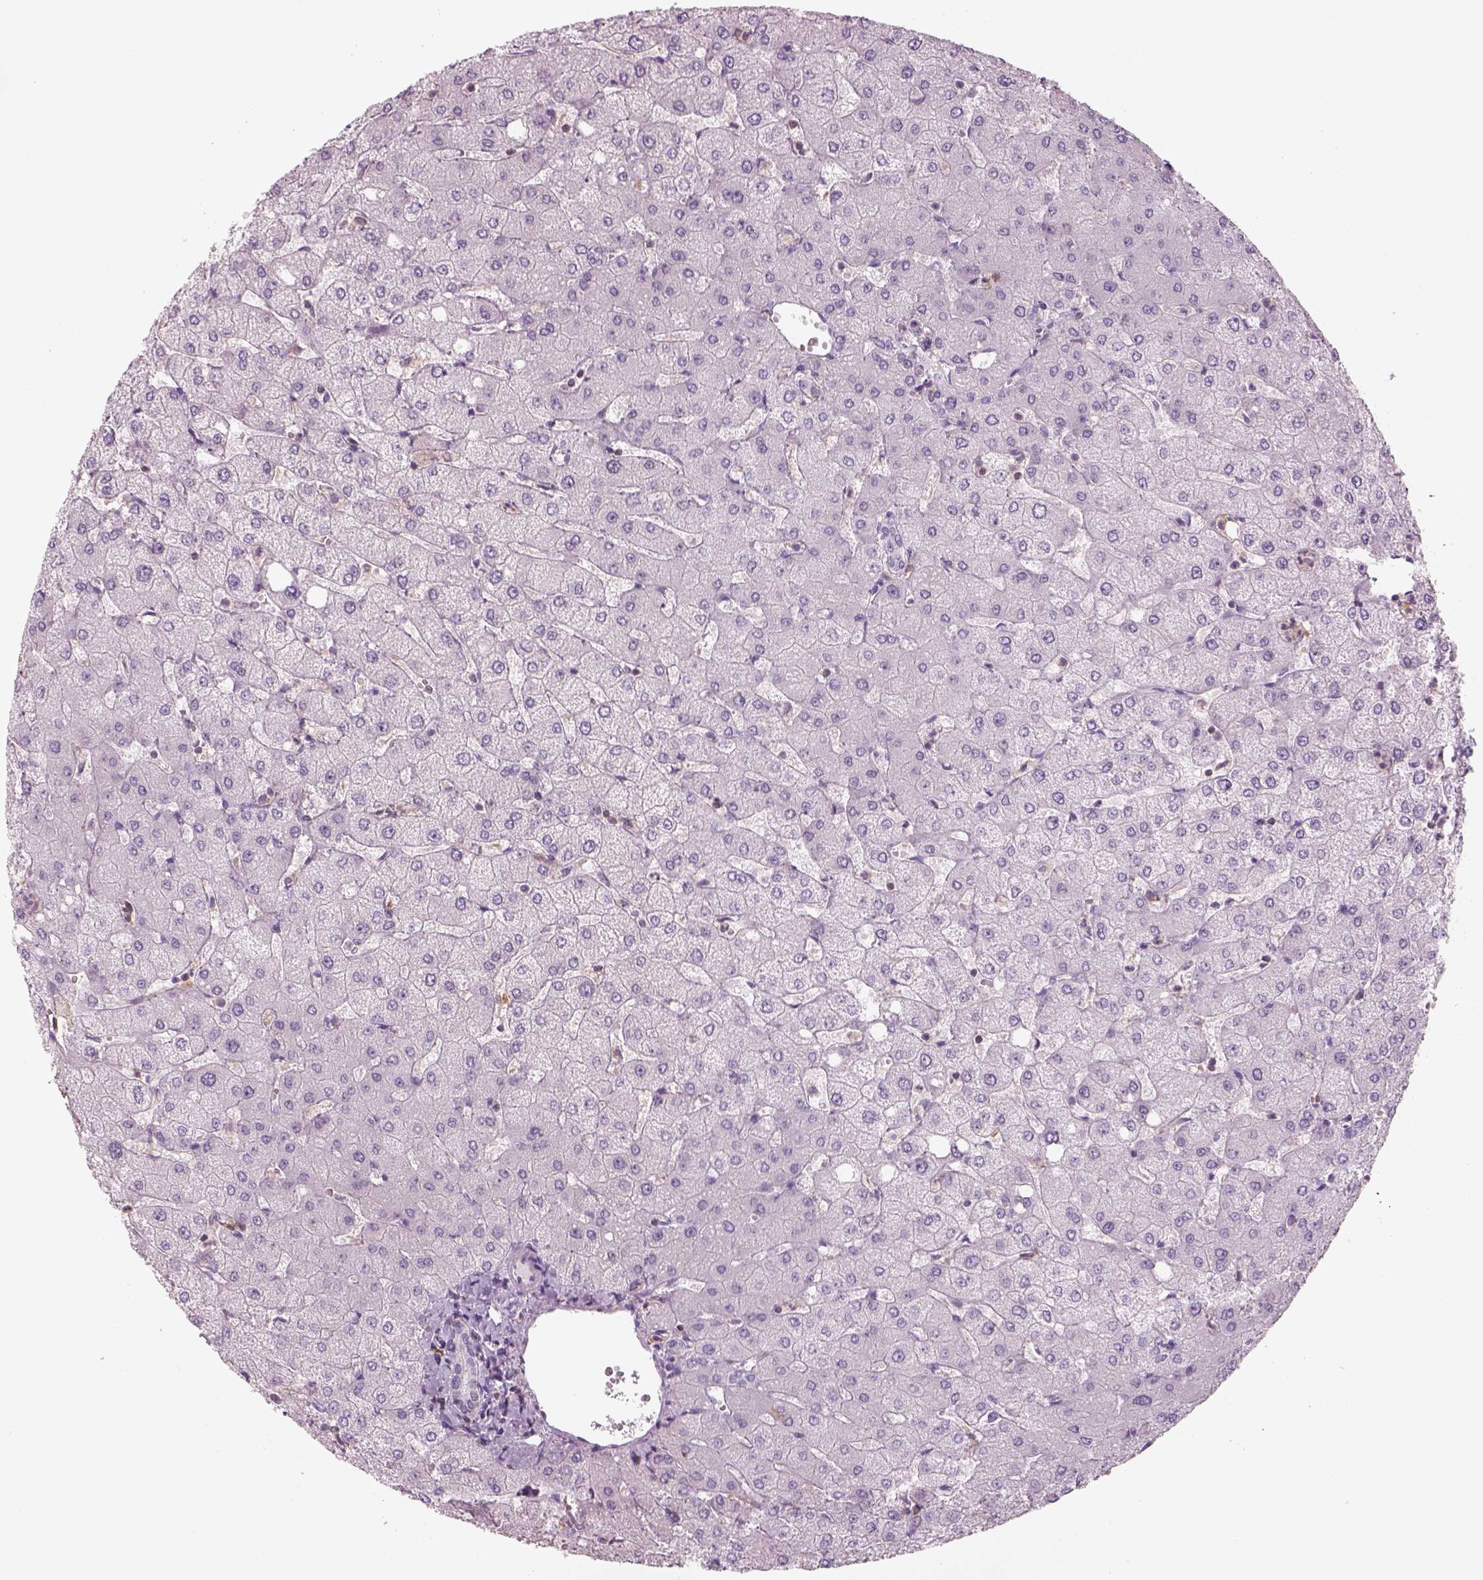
{"staining": {"intensity": "negative", "quantity": "none", "location": "none"}, "tissue": "liver", "cell_type": "Cholangiocytes", "image_type": "normal", "snomed": [{"axis": "morphology", "description": "Normal tissue, NOS"}, {"axis": "topography", "description": "Liver"}], "caption": "Protein analysis of normal liver reveals no significant positivity in cholangiocytes.", "gene": "SLC1A7", "patient": {"sex": "female", "age": 54}}